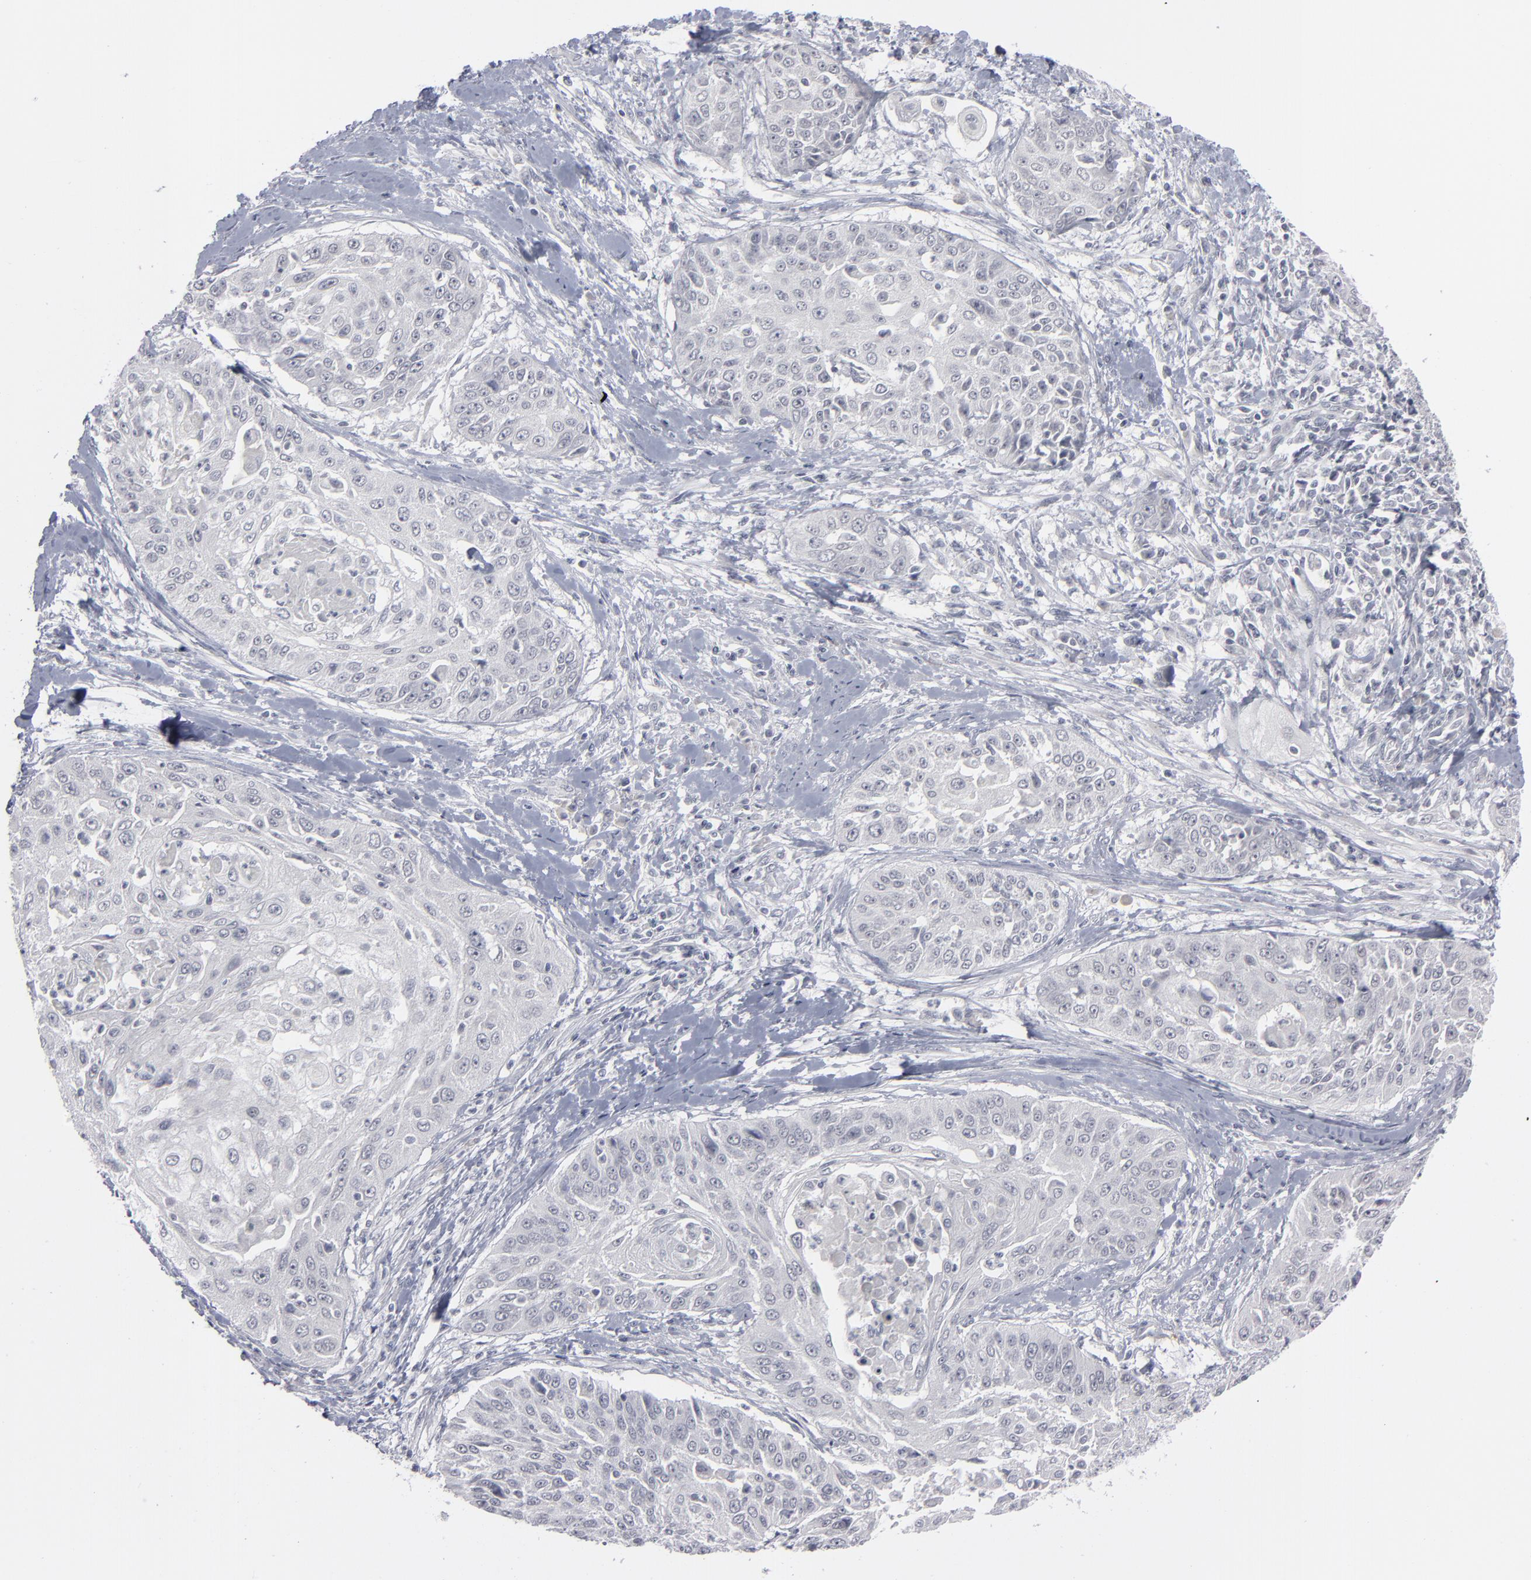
{"staining": {"intensity": "negative", "quantity": "none", "location": "none"}, "tissue": "cervical cancer", "cell_type": "Tumor cells", "image_type": "cancer", "snomed": [{"axis": "morphology", "description": "Squamous cell carcinoma, NOS"}, {"axis": "topography", "description": "Cervix"}], "caption": "Cervical cancer (squamous cell carcinoma) was stained to show a protein in brown. There is no significant expression in tumor cells.", "gene": "KIAA1210", "patient": {"sex": "female", "age": 64}}